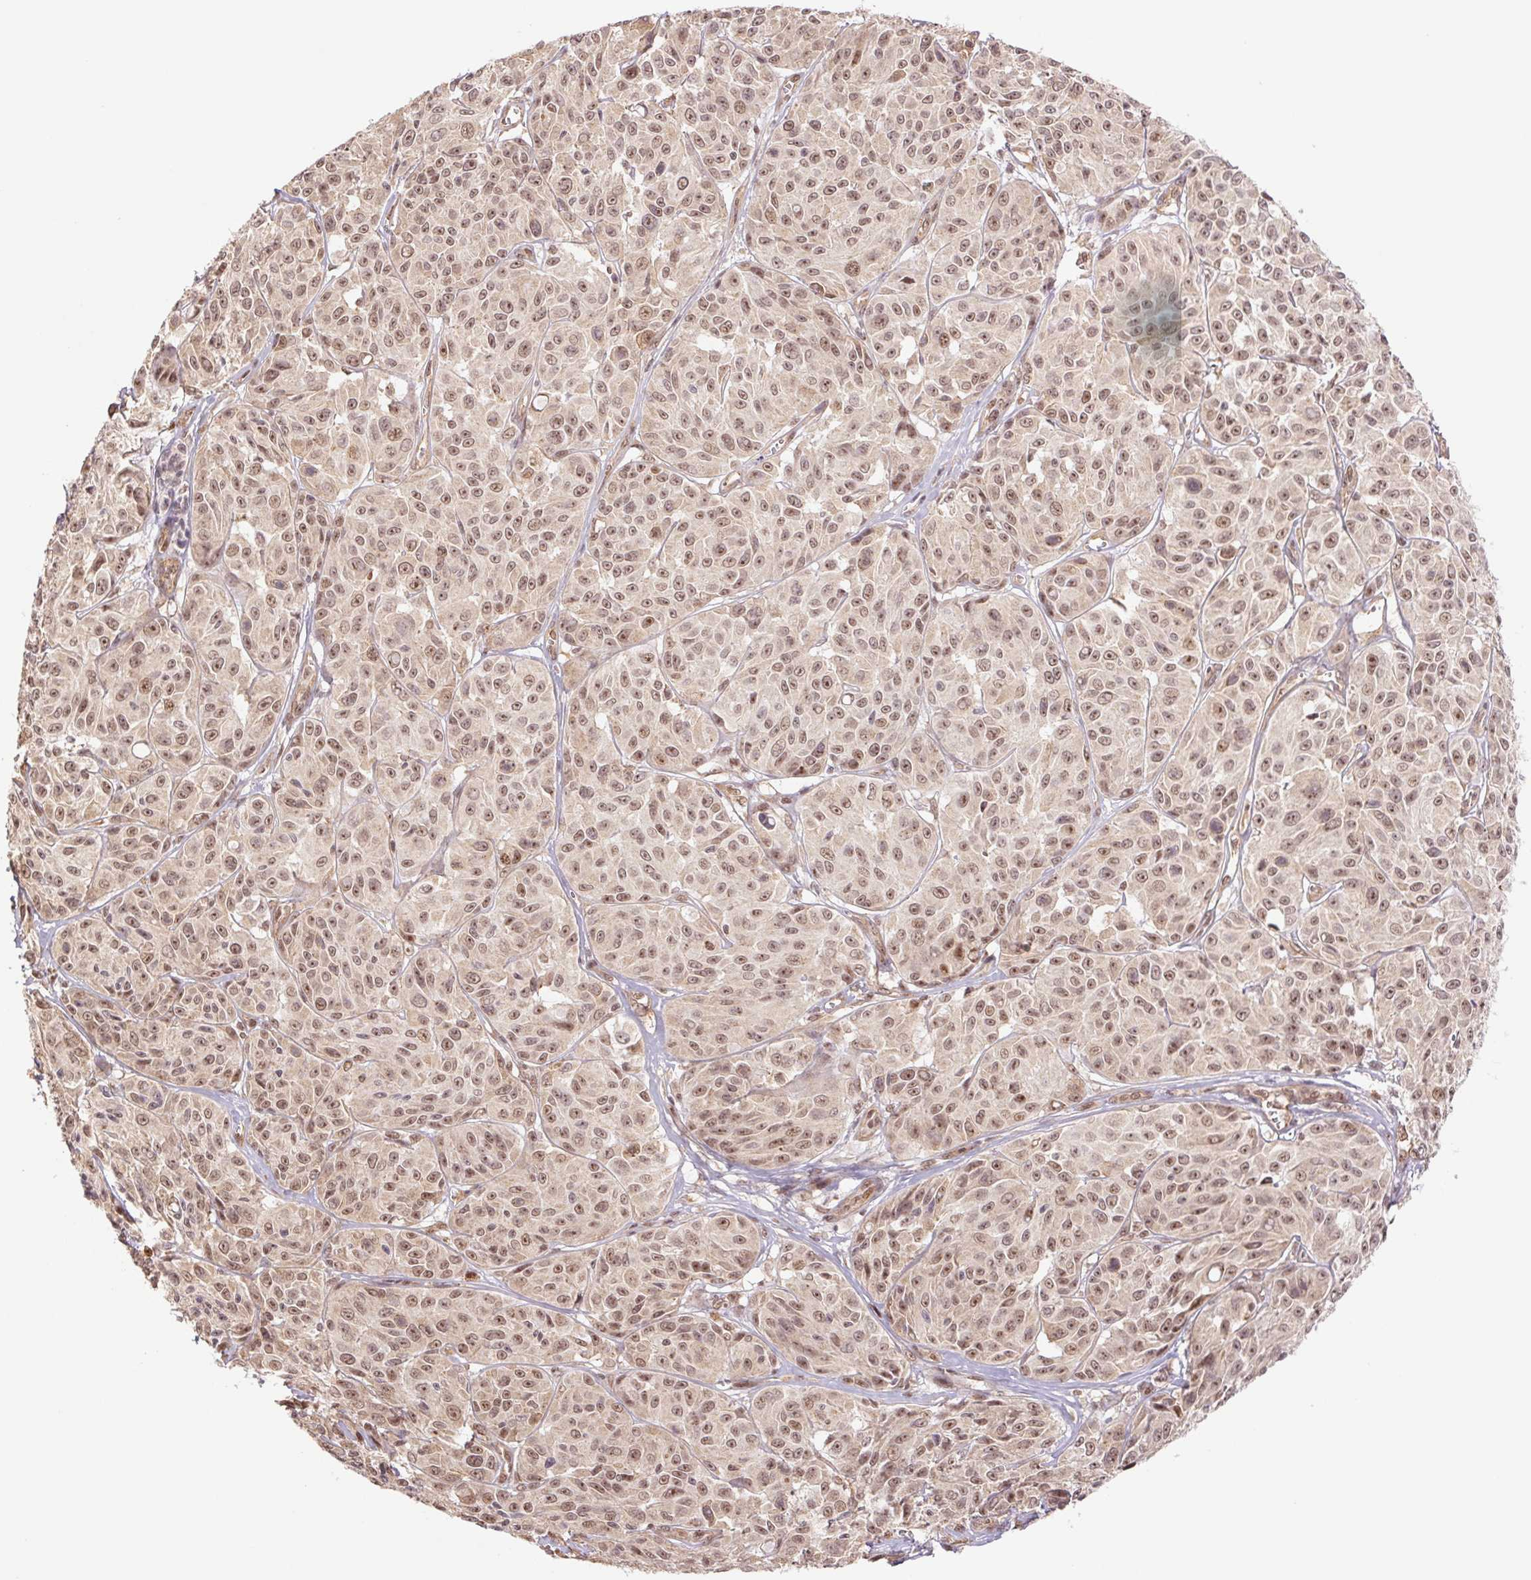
{"staining": {"intensity": "moderate", "quantity": ">75%", "location": "nuclear"}, "tissue": "melanoma", "cell_type": "Tumor cells", "image_type": "cancer", "snomed": [{"axis": "morphology", "description": "Malignant melanoma, NOS"}, {"axis": "topography", "description": "Skin"}], "caption": "Immunohistochemical staining of malignant melanoma demonstrates medium levels of moderate nuclear protein positivity in approximately >75% of tumor cells.", "gene": "CWC25", "patient": {"sex": "male", "age": 91}}